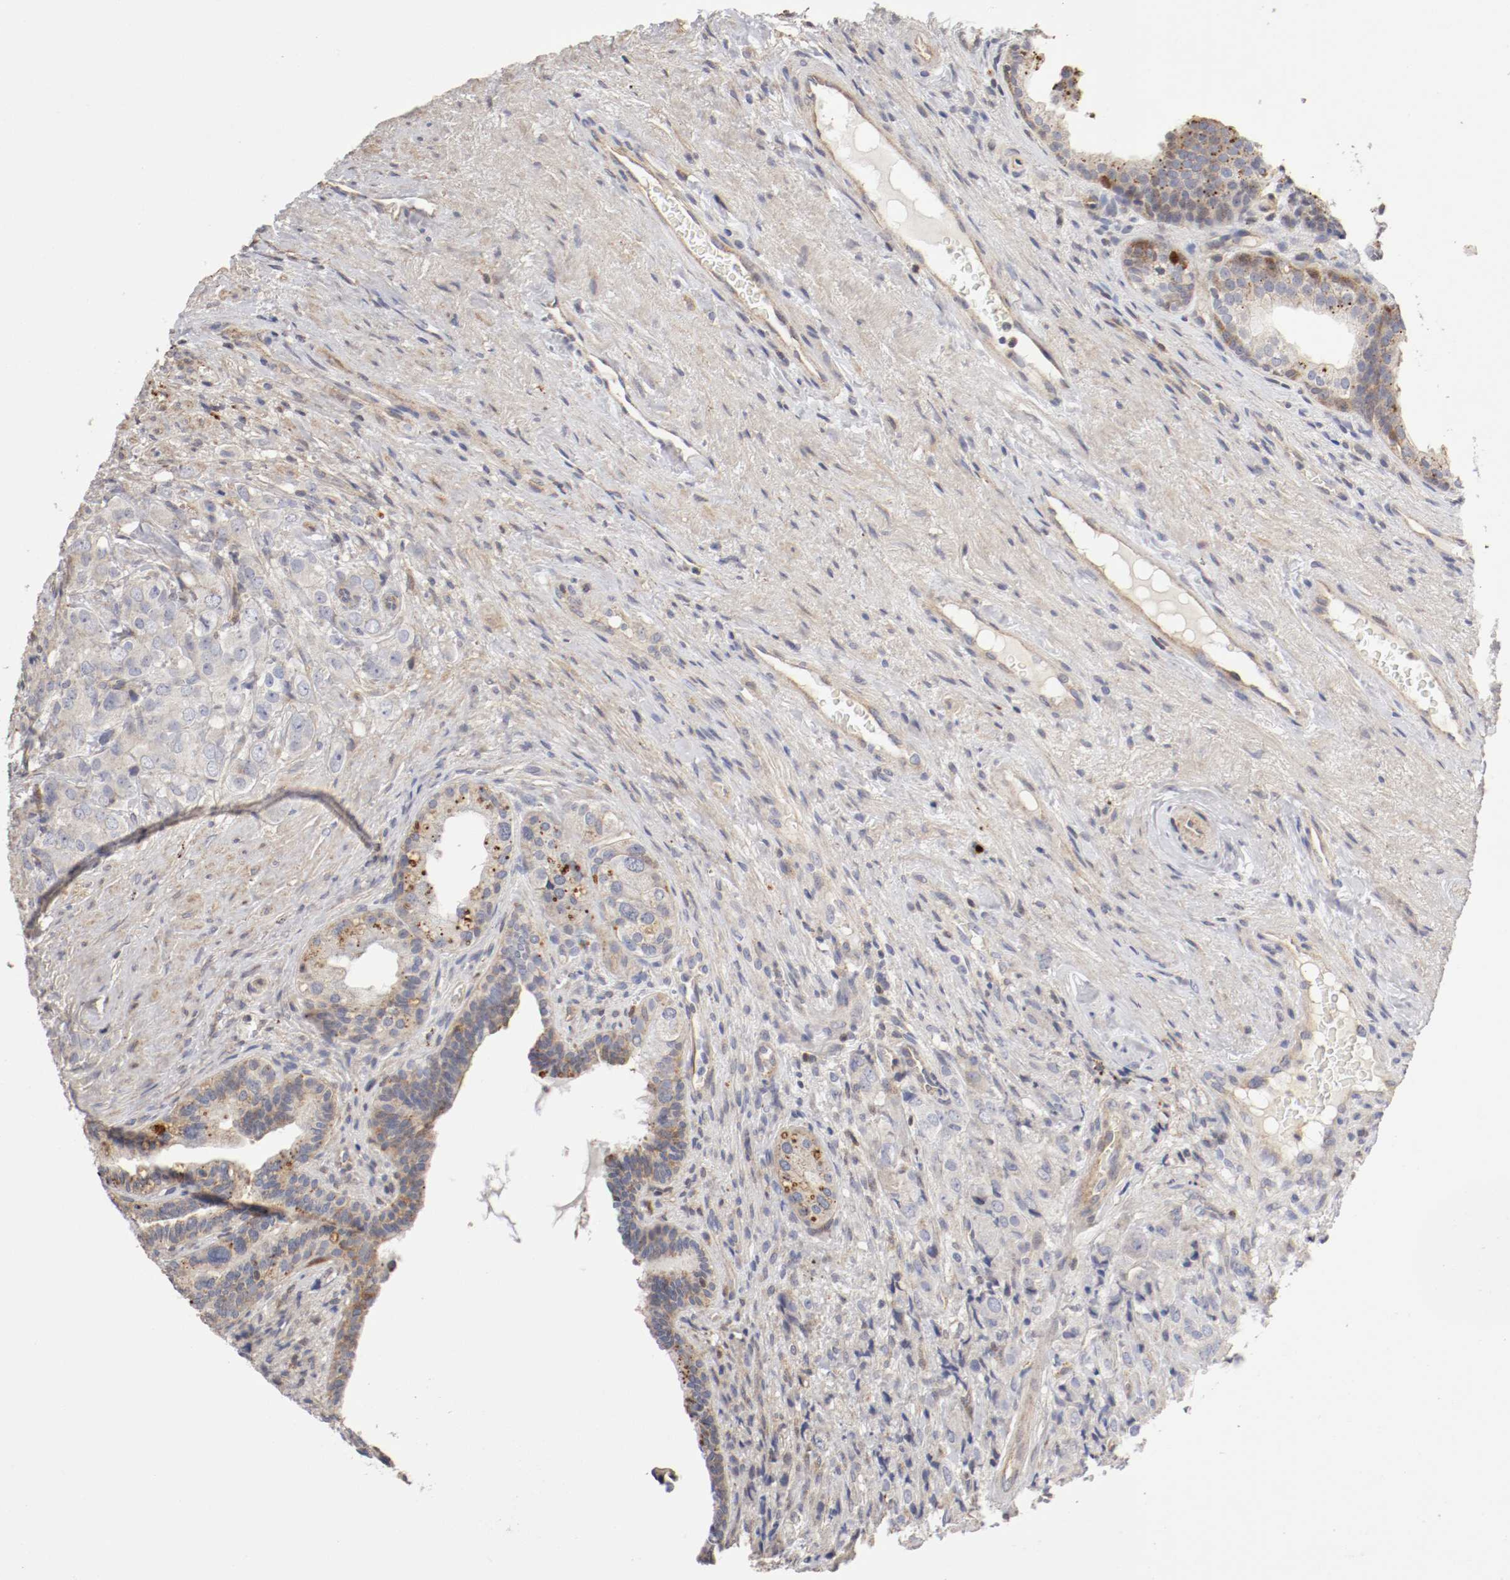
{"staining": {"intensity": "moderate", "quantity": "<25%", "location": "cytoplasmic/membranous"}, "tissue": "prostate cancer", "cell_type": "Tumor cells", "image_type": "cancer", "snomed": [{"axis": "morphology", "description": "Adenocarcinoma, High grade"}, {"axis": "topography", "description": "Prostate"}], "caption": "Moderate cytoplasmic/membranous protein staining is appreciated in about <25% of tumor cells in prostate adenocarcinoma (high-grade). Immunohistochemistry stains the protein of interest in brown and the nuclei are stained blue.", "gene": "CDK6", "patient": {"sex": "male", "age": 68}}